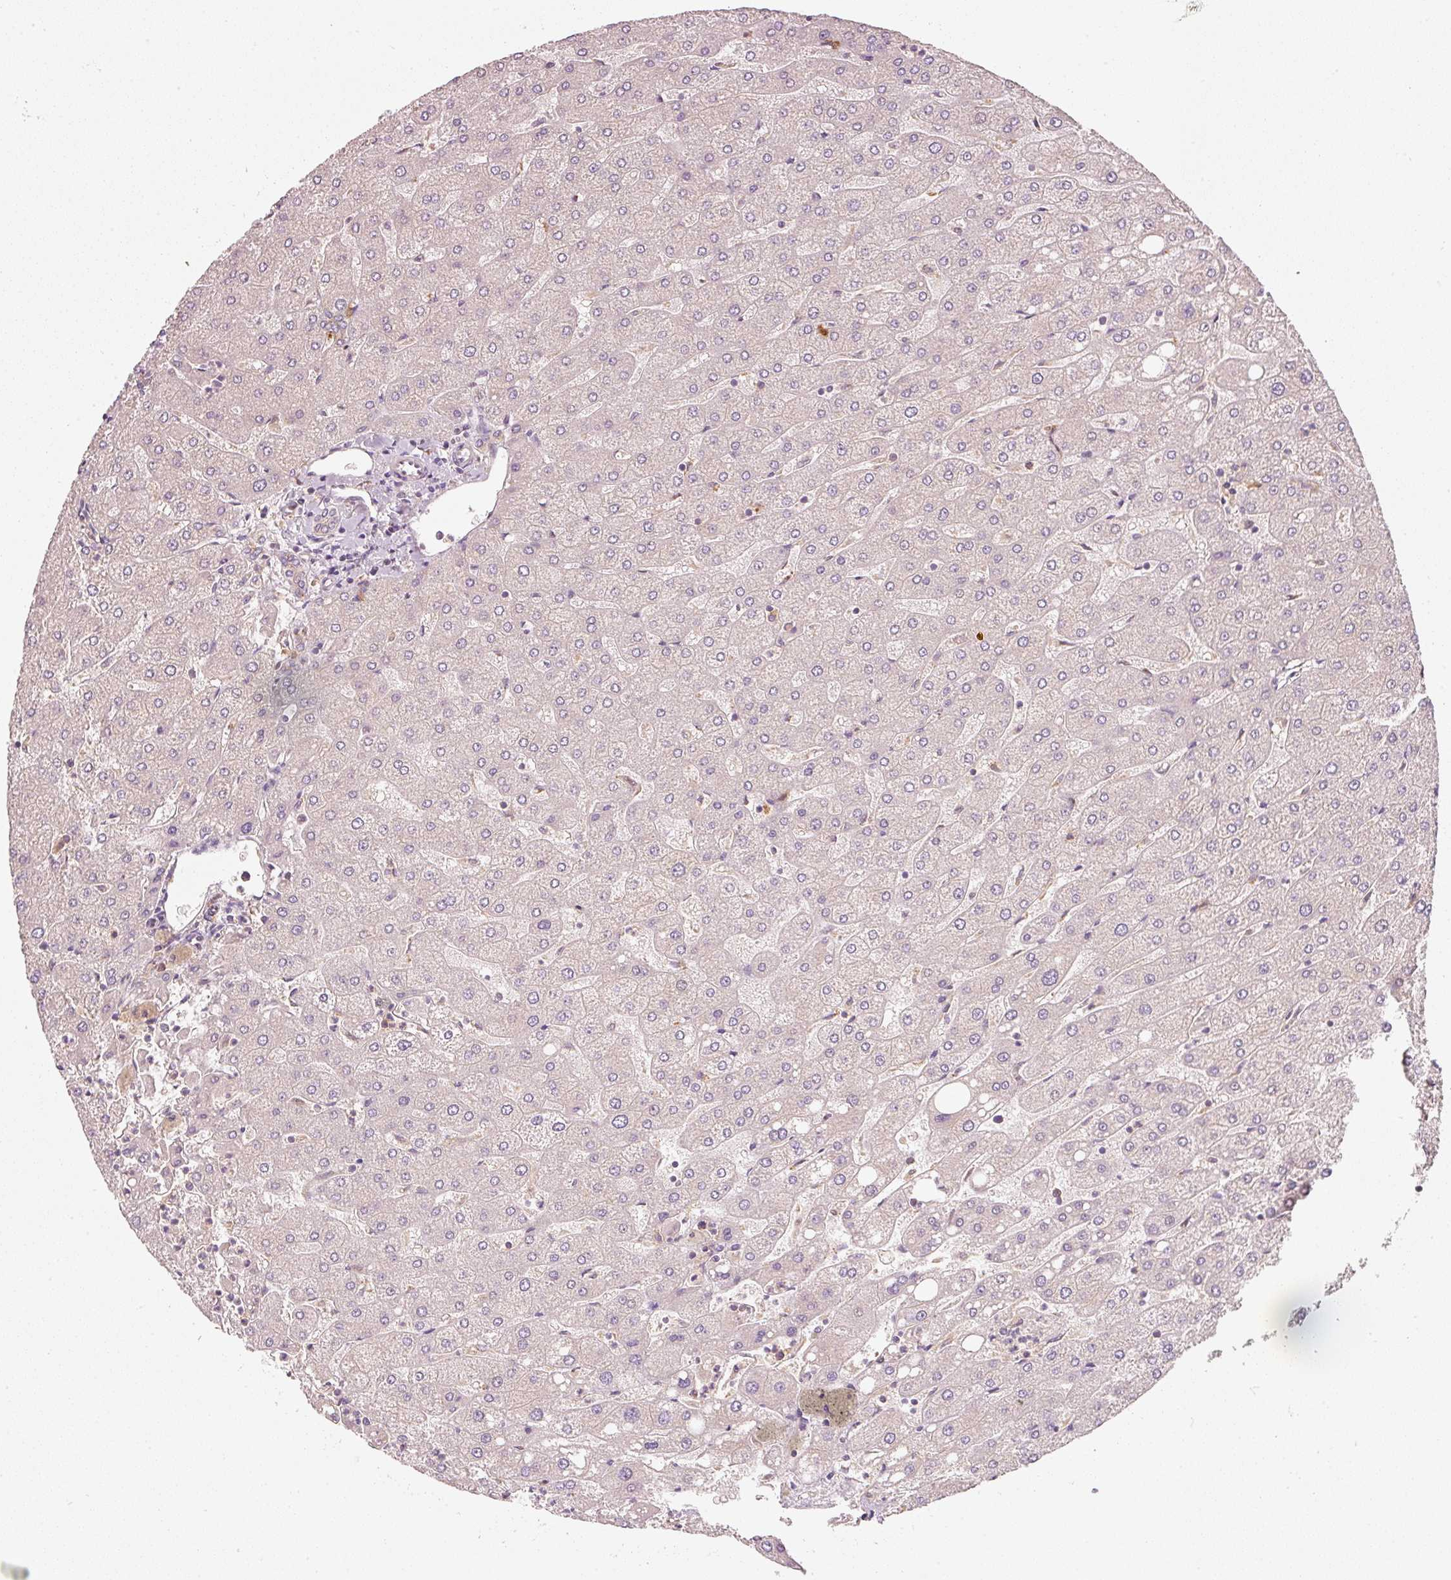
{"staining": {"intensity": "negative", "quantity": "none", "location": "none"}, "tissue": "liver", "cell_type": "Cholangiocytes", "image_type": "normal", "snomed": [{"axis": "morphology", "description": "Normal tissue, NOS"}, {"axis": "topography", "description": "Liver"}], "caption": "This is a image of immunohistochemistry (IHC) staining of normal liver, which shows no staining in cholangiocytes.", "gene": "IQGAP2", "patient": {"sex": "male", "age": 67}}